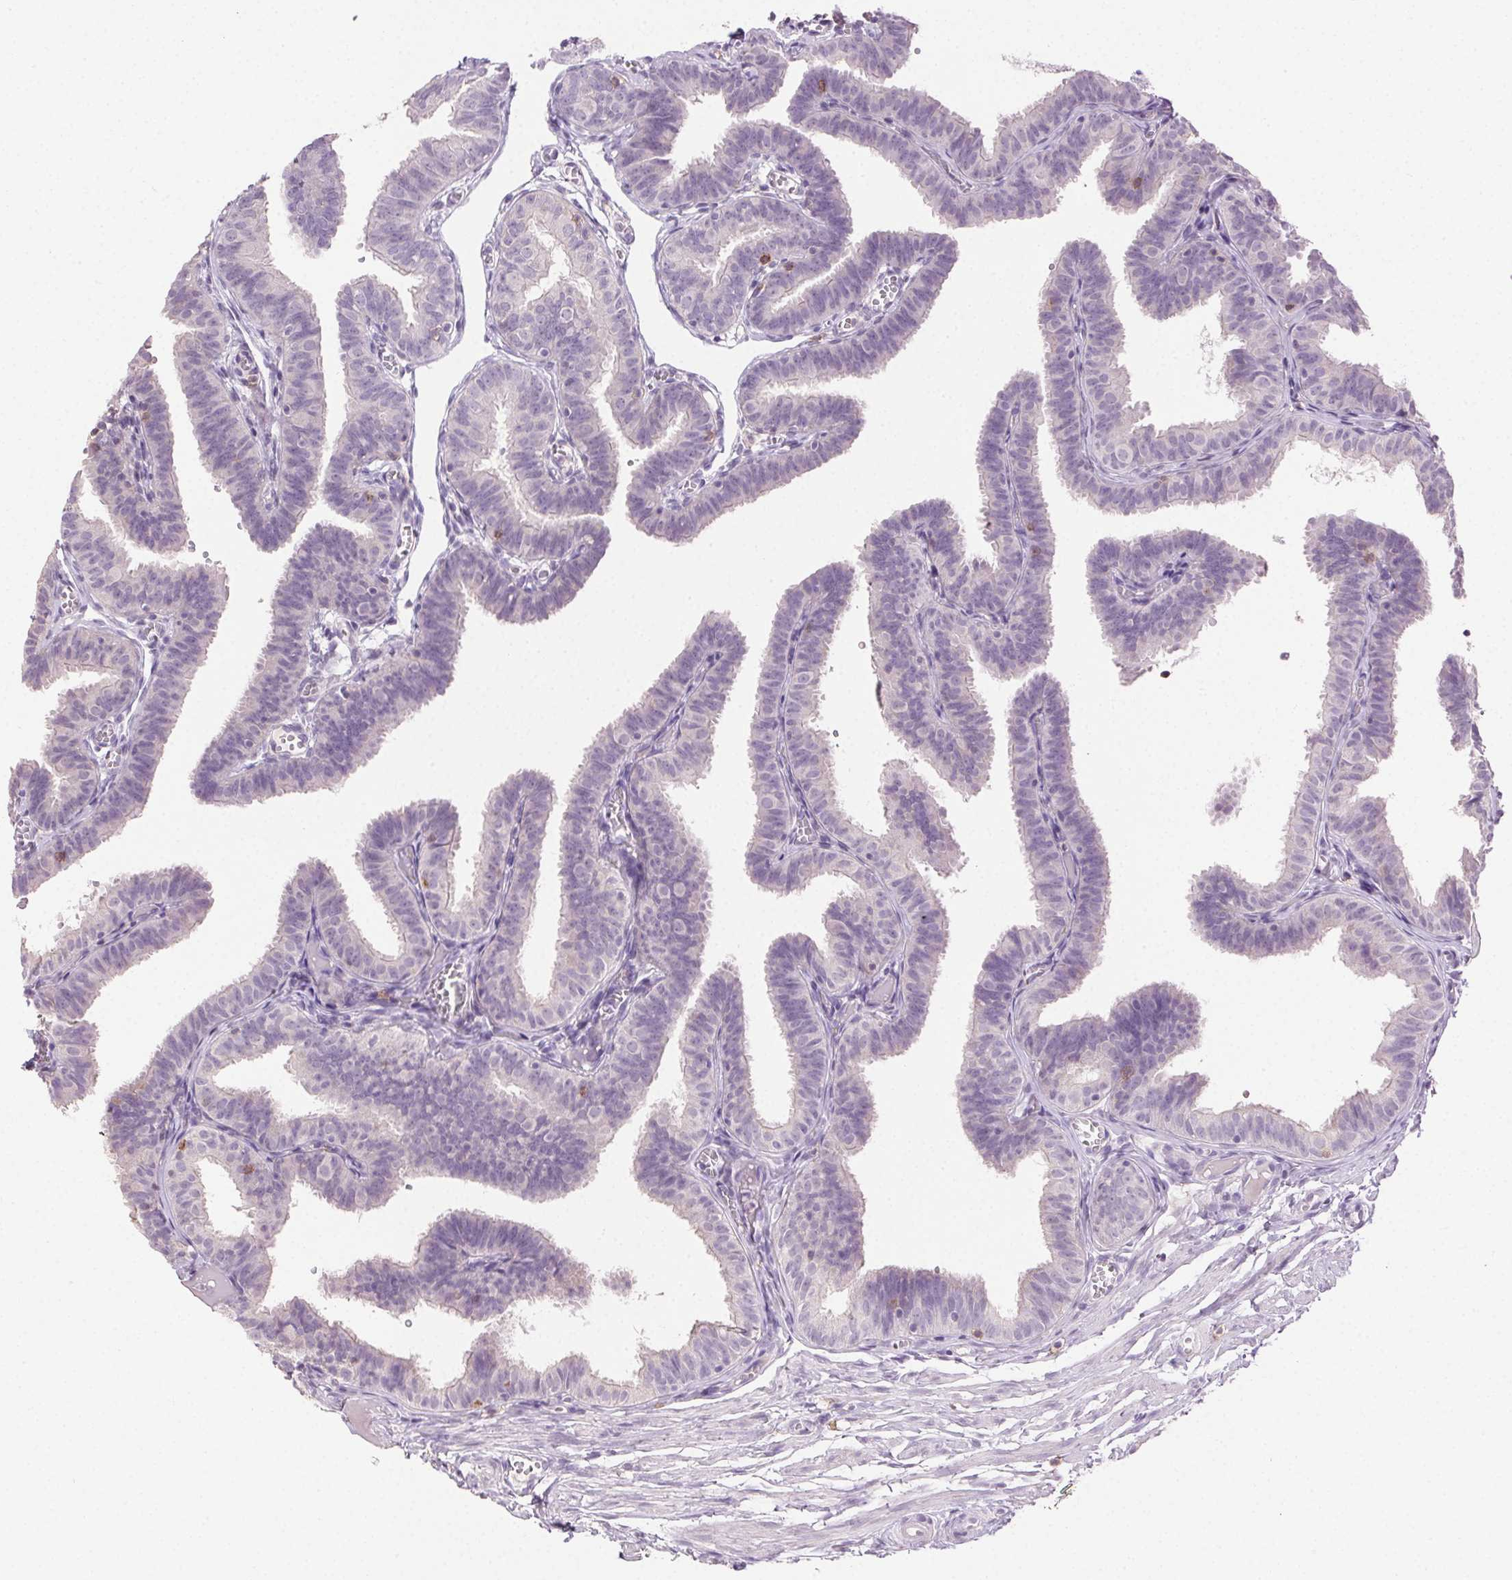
{"staining": {"intensity": "negative", "quantity": "none", "location": "none"}, "tissue": "fallopian tube", "cell_type": "Glandular cells", "image_type": "normal", "snomed": [{"axis": "morphology", "description": "Normal tissue, NOS"}, {"axis": "topography", "description": "Fallopian tube"}], "caption": "Immunohistochemical staining of normal fallopian tube exhibits no significant positivity in glandular cells.", "gene": "AKAP5", "patient": {"sex": "female", "age": 25}}